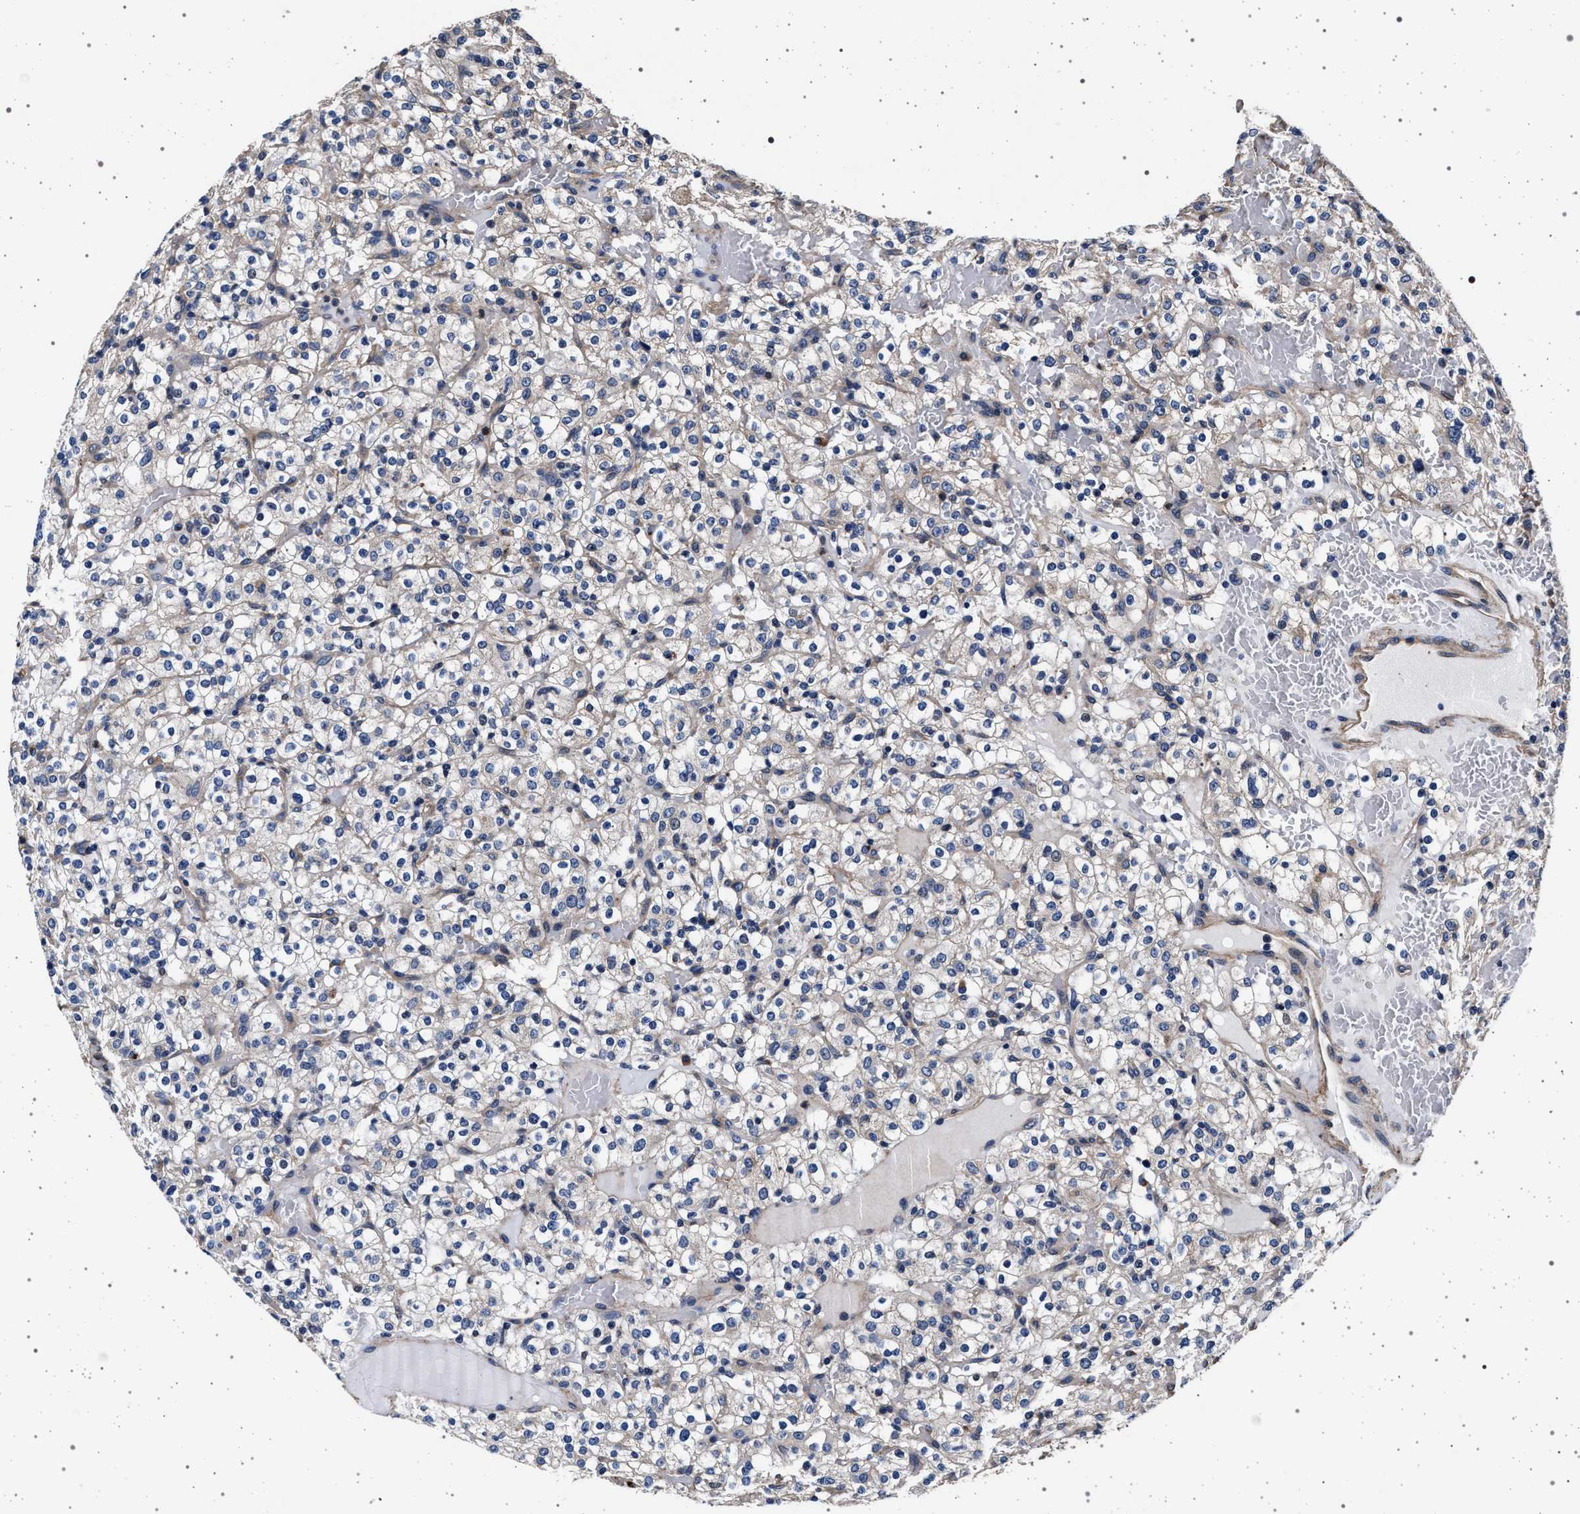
{"staining": {"intensity": "negative", "quantity": "none", "location": "none"}, "tissue": "renal cancer", "cell_type": "Tumor cells", "image_type": "cancer", "snomed": [{"axis": "morphology", "description": "Normal tissue, NOS"}, {"axis": "morphology", "description": "Adenocarcinoma, NOS"}, {"axis": "topography", "description": "Kidney"}], "caption": "An IHC histopathology image of renal cancer (adenocarcinoma) is shown. There is no staining in tumor cells of renal cancer (adenocarcinoma). (DAB IHC visualized using brightfield microscopy, high magnification).", "gene": "KCNK6", "patient": {"sex": "female", "age": 72}}